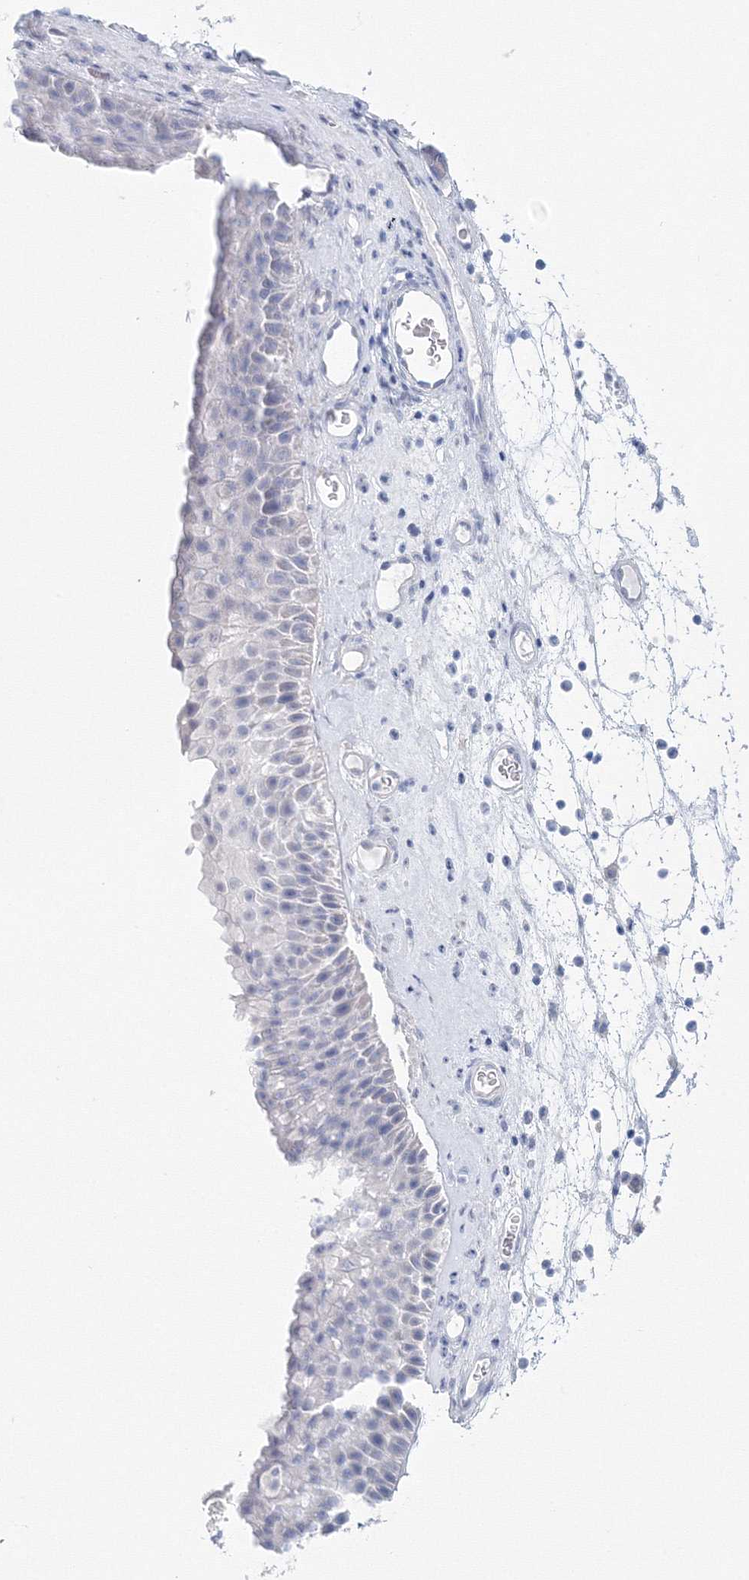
{"staining": {"intensity": "negative", "quantity": "none", "location": "none"}, "tissue": "nasopharynx", "cell_type": "Respiratory epithelial cells", "image_type": "normal", "snomed": [{"axis": "morphology", "description": "Normal tissue, NOS"}, {"axis": "topography", "description": "Nasopharynx"}], "caption": "Micrograph shows no significant protein expression in respiratory epithelial cells of benign nasopharynx. (Stains: DAB (3,3'-diaminobenzidine) immunohistochemistry (IHC) with hematoxylin counter stain, Microscopy: brightfield microscopy at high magnification).", "gene": "VSIG1", "patient": {"sex": "male", "age": 64}}